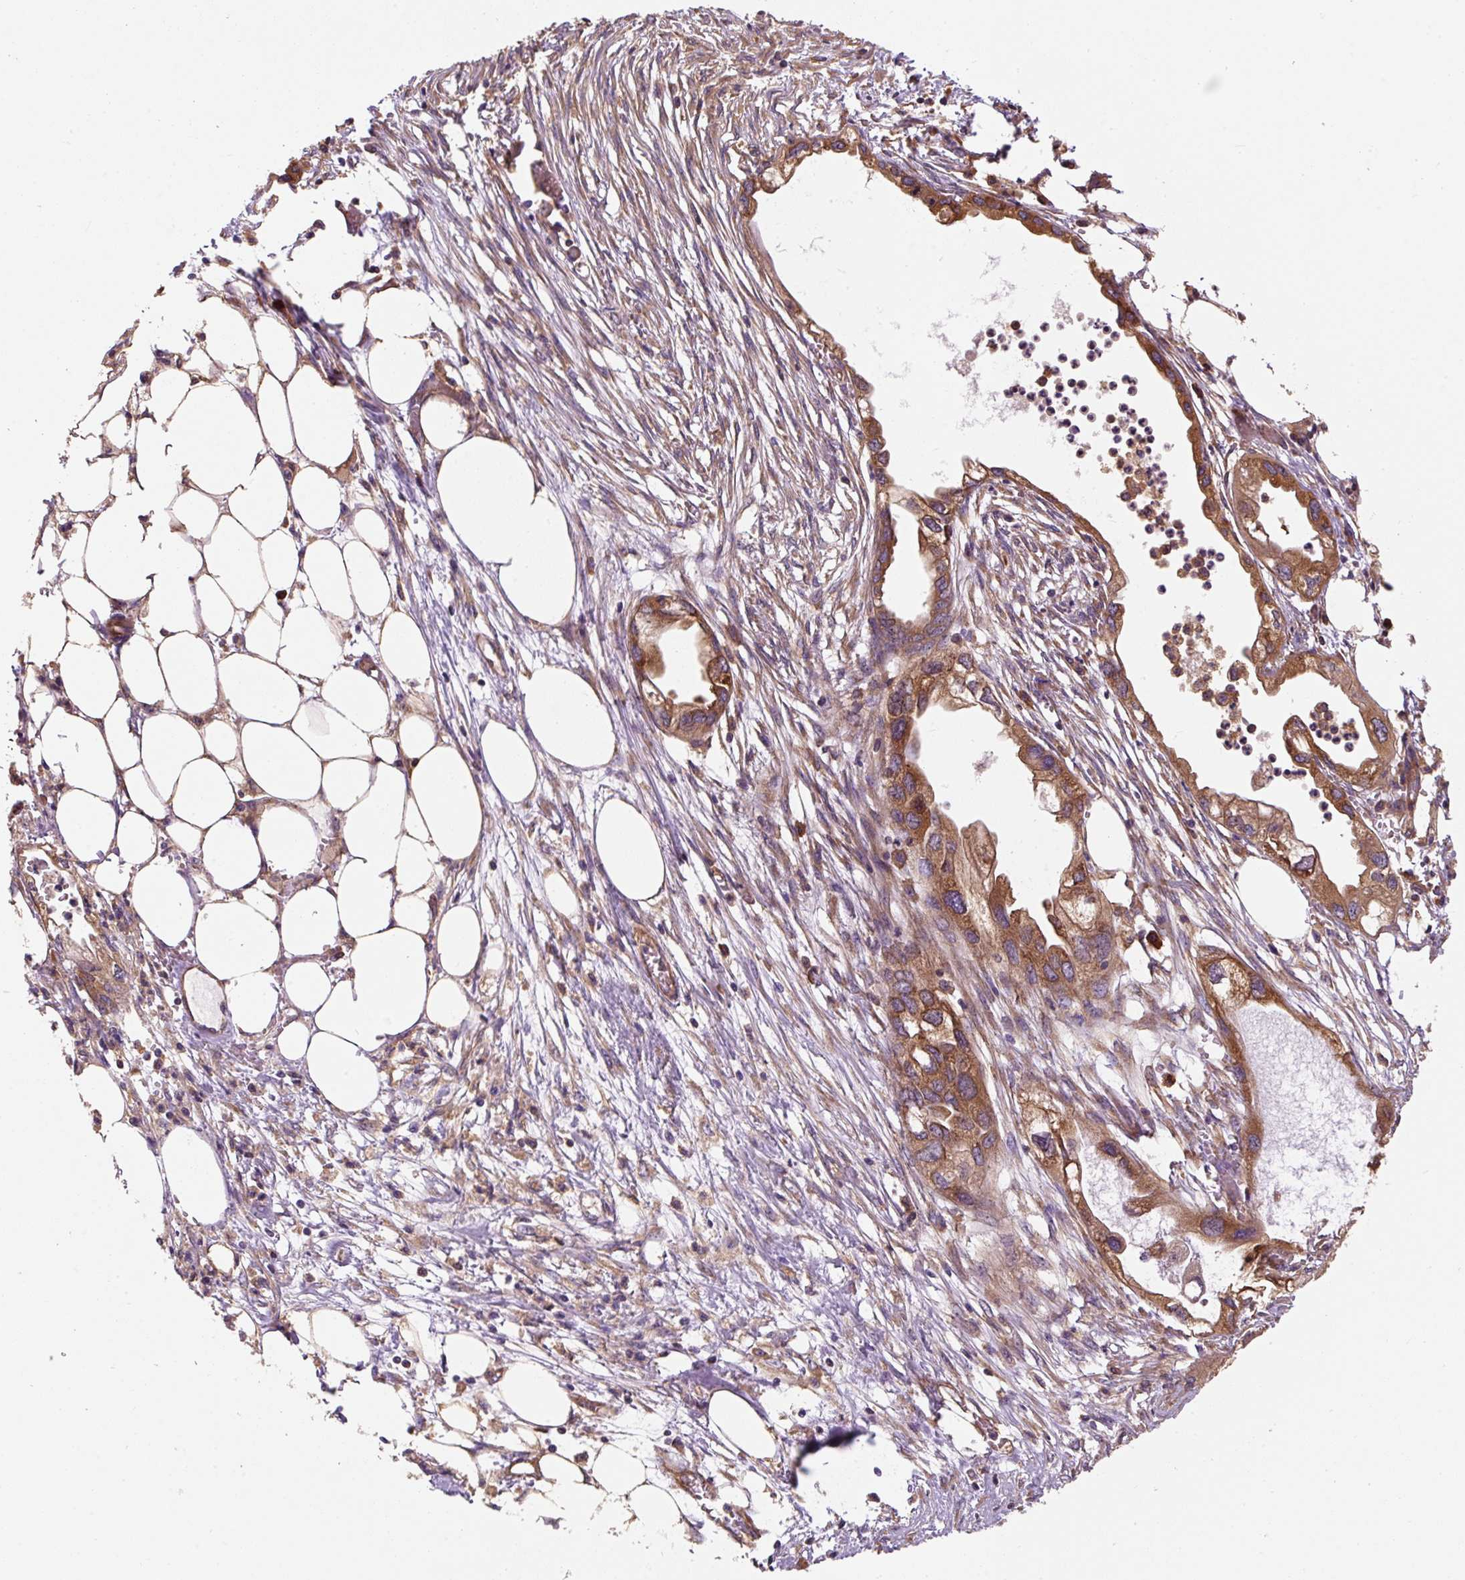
{"staining": {"intensity": "moderate", "quantity": ">75%", "location": "cytoplasmic/membranous"}, "tissue": "endometrial cancer", "cell_type": "Tumor cells", "image_type": "cancer", "snomed": [{"axis": "morphology", "description": "Adenocarcinoma, NOS"}, {"axis": "morphology", "description": "Adenocarcinoma, metastatic, NOS"}, {"axis": "topography", "description": "Adipose tissue"}, {"axis": "topography", "description": "Endometrium"}], "caption": "Adenocarcinoma (endometrial) was stained to show a protein in brown. There is medium levels of moderate cytoplasmic/membranous staining in about >75% of tumor cells.", "gene": "EIF2S2", "patient": {"sex": "female", "age": 67}}